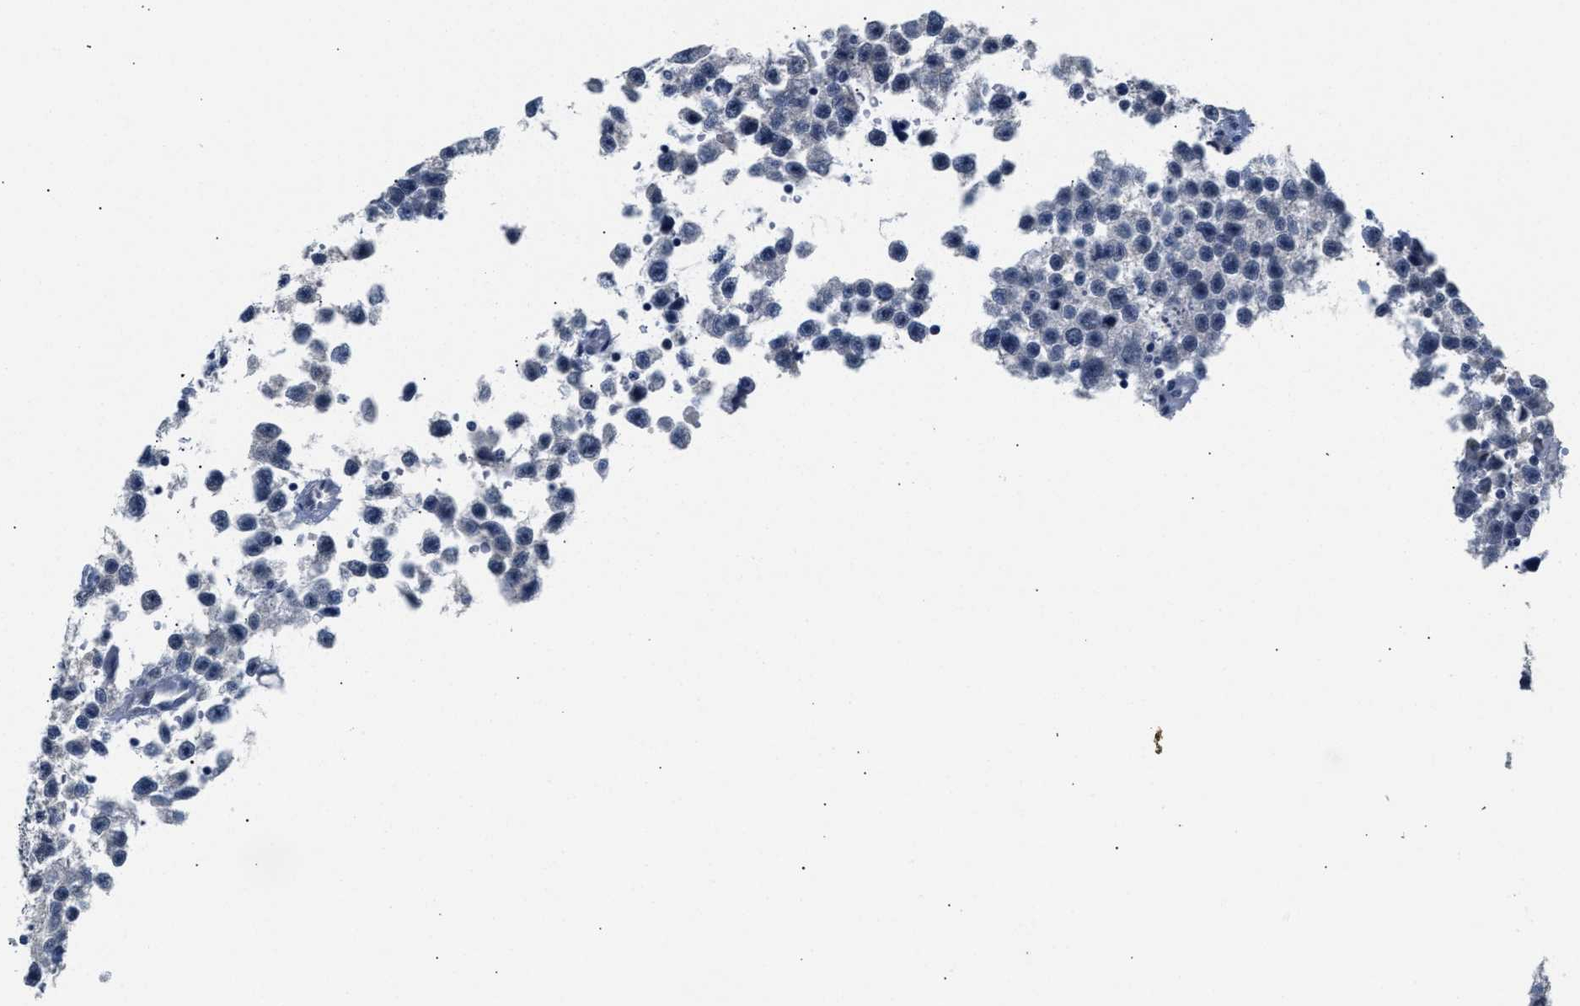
{"staining": {"intensity": "negative", "quantity": "none", "location": "none"}, "tissue": "testis cancer", "cell_type": "Tumor cells", "image_type": "cancer", "snomed": [{"axis": "morphology", "description": "Seminoma, NOS"}, {"axis": "topography", "description": "Testis"}], "caption": "DAB immunohistochemical staining of testis cancer (seminoma) exhibits no significant positivity in tumor cells.", "gene": "PPM1H", "patient": {"sex": "male", "age": 33}}